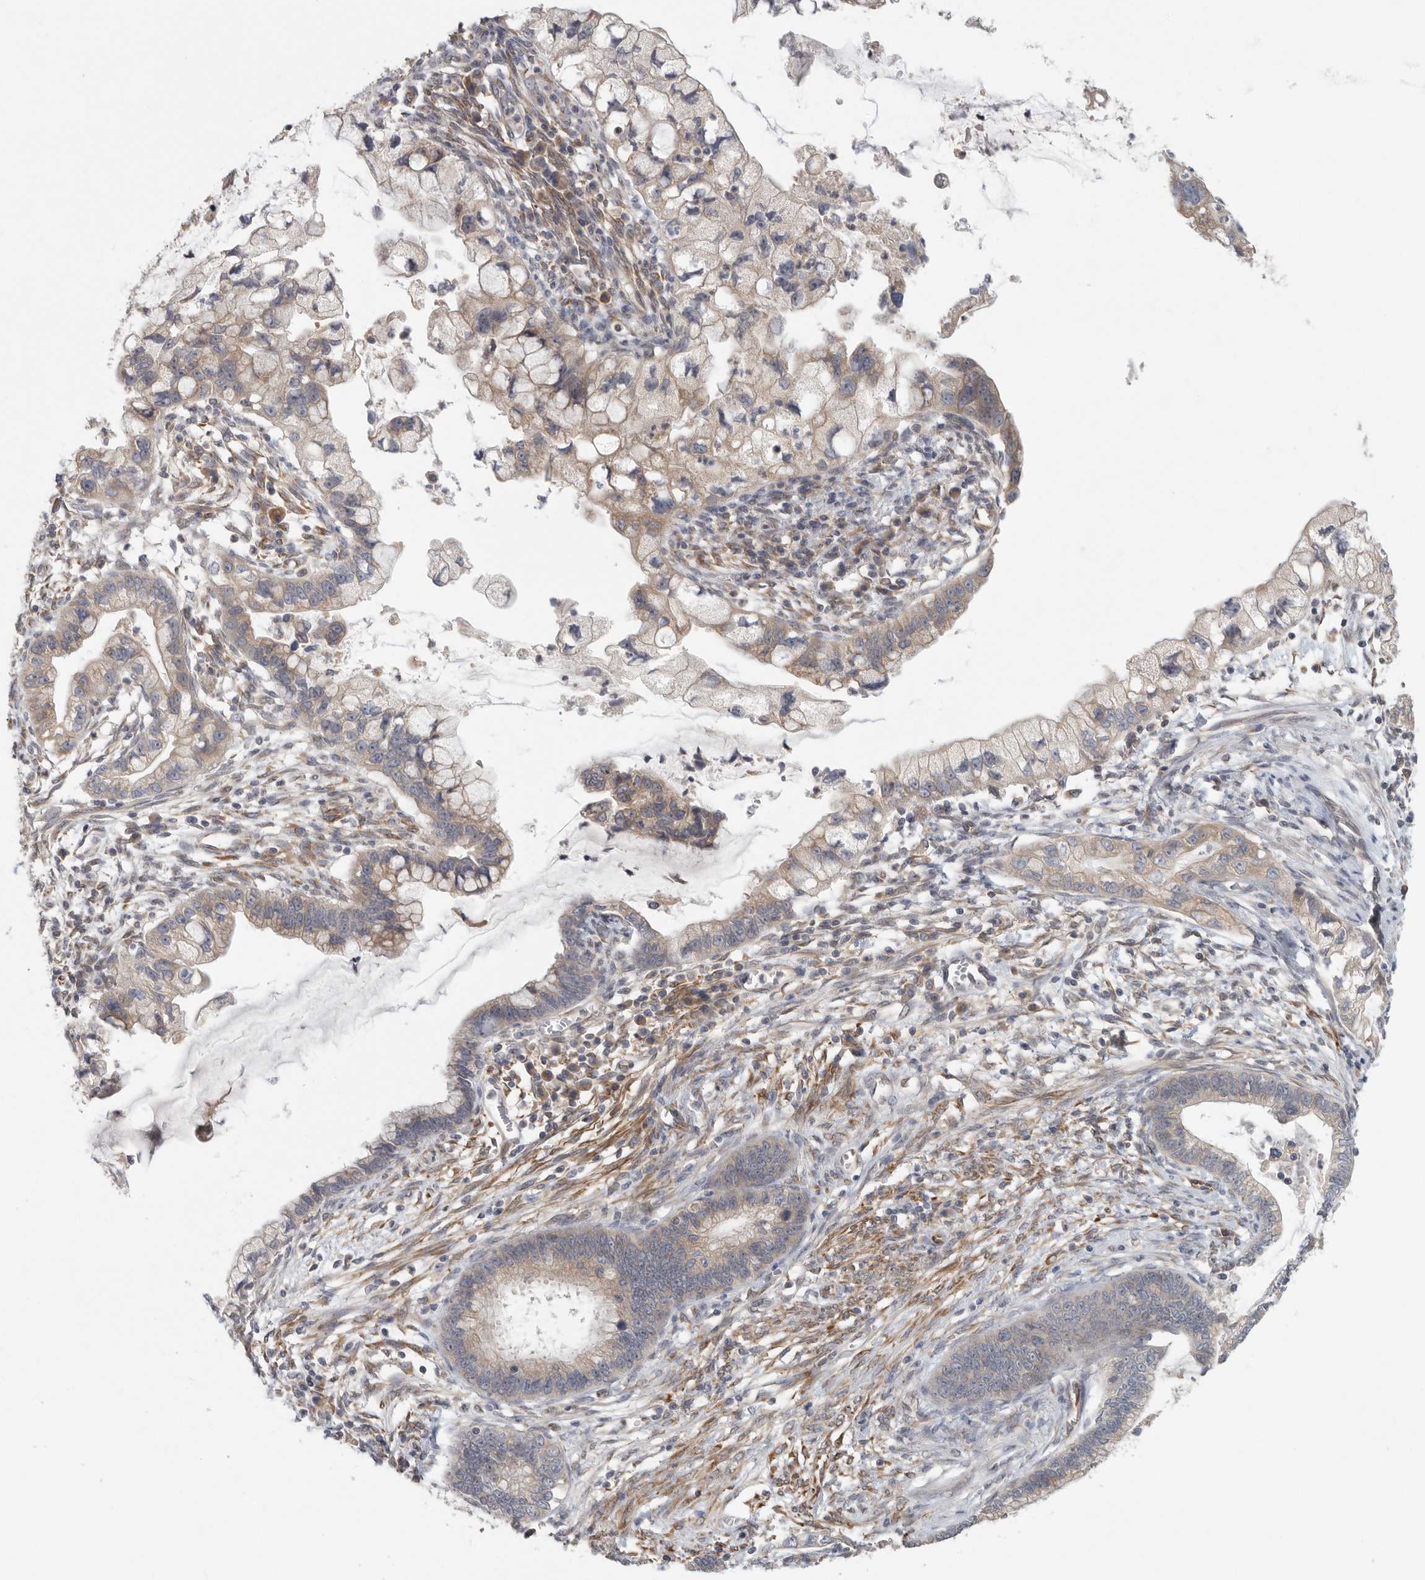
{"staining": {"intensity": "weak", "quantity": "25%-75%", "location": "cytoplasmic/membranous"}, "tissue": "cervical cancer", "cell_type": "Tumor cells", "image_type": "cancer", "snomed": [{"axis": "morphology", "description": "Adenocarcinoma, NOS"}, {"axis": "topography", "description": "Cervix"}], "caption": "Immunohistochemistry (IHC) (DAB (3,3'-diaminobenzidine)) staining of adenocarcinoma (cervical) shows weak cytoplasmic/membranous protein expression in approximately 25%-75% of tumor cells. (brown staining indicates protein expression, while blue staining denotes nuclei).", "gene": "BCAP29", "patient": {"sex": "female", "age": 44}}